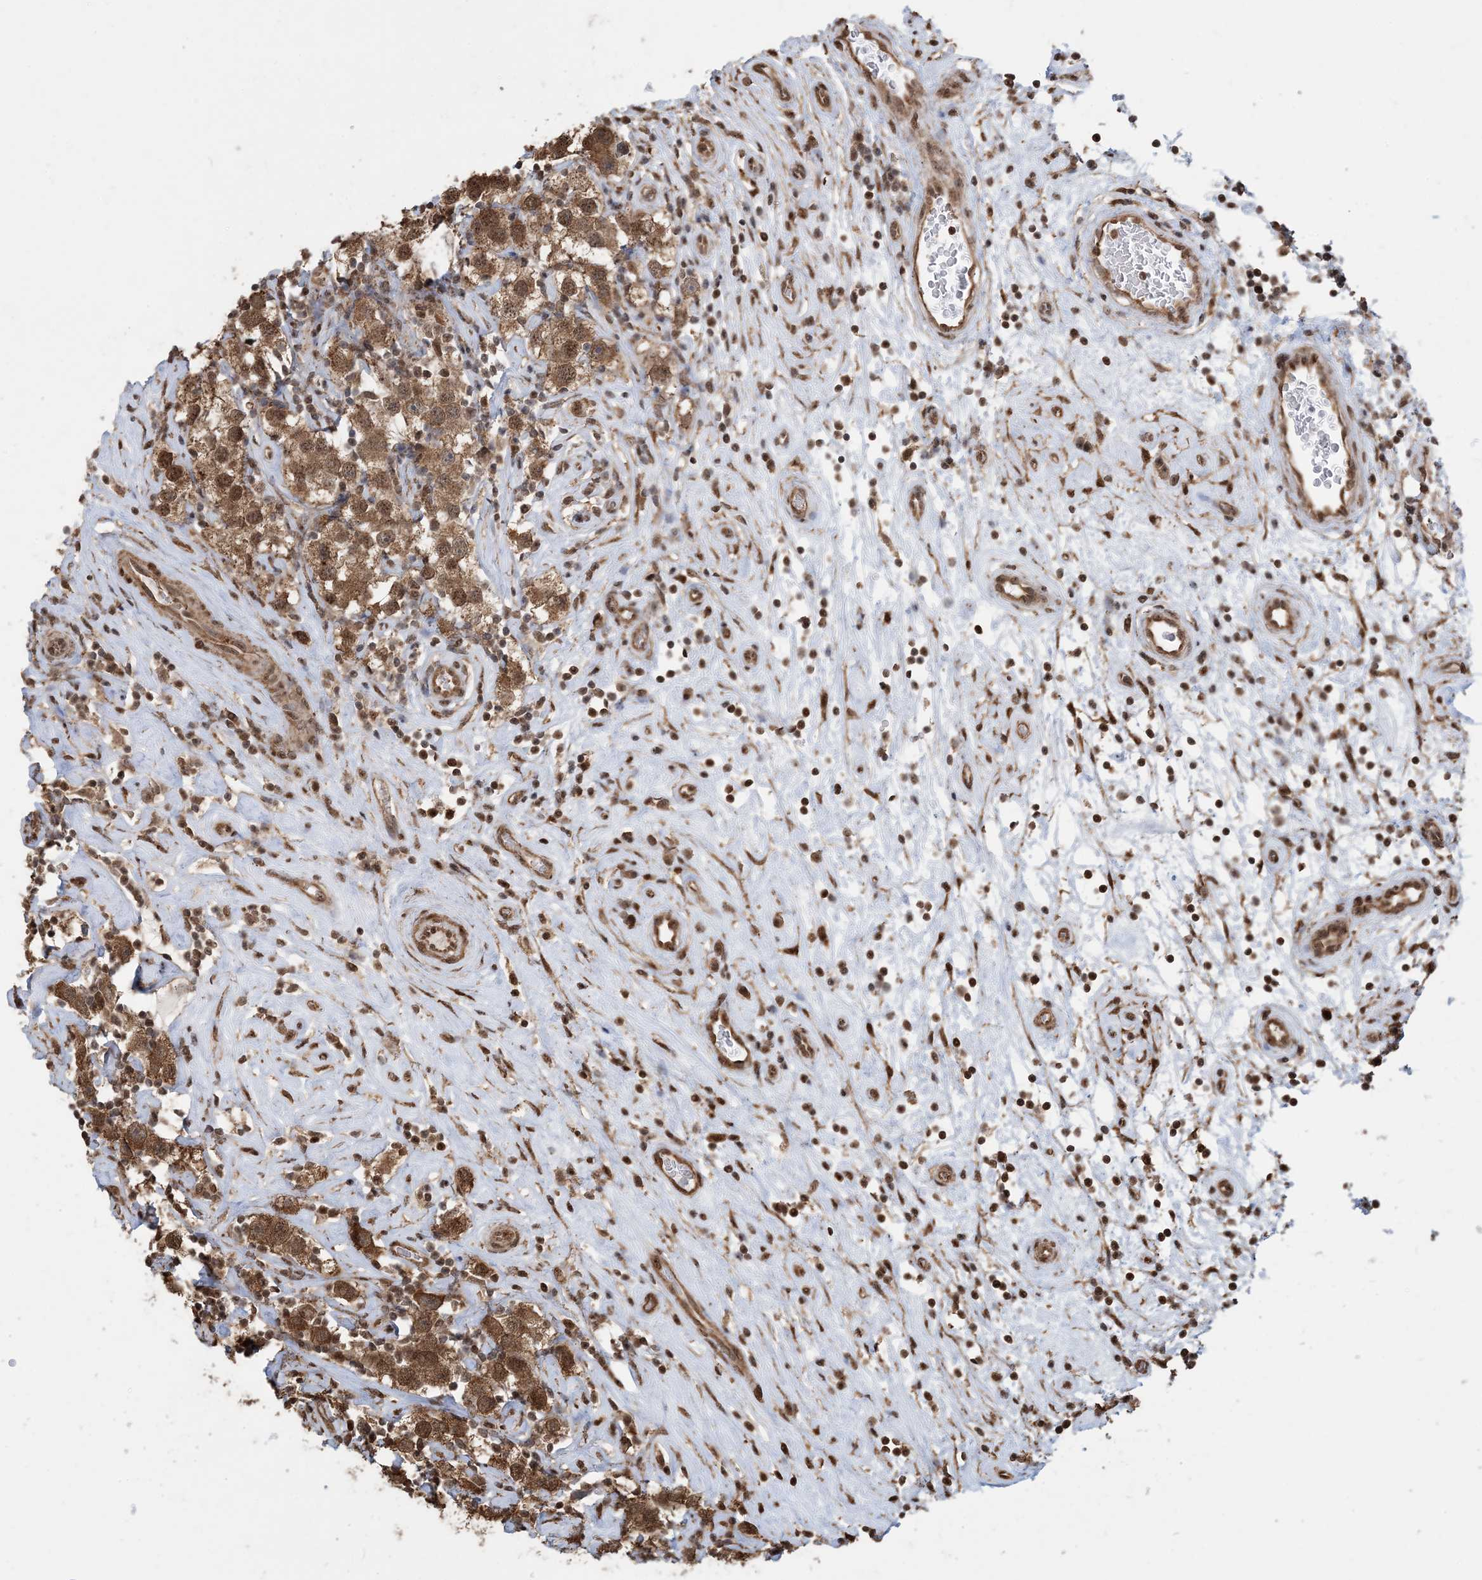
{"staining": {"intensity": "moderate", "quantity": ">75%", "location": "cytoplasmic/membranous,nuclear"}, "tissue": "testis cancer", "cell_type": "Tumor cells", "image_type": "cancer", "snomed": [{"axis": "morphology", "description": "Seminoma, NOS"}, {"axis": "topography", "description": "Testis"}], "caption": "DAB immunohistochemical staining of human testis seminoma demonstrates moderate cytoplasmic/membranous and nuclear protein staining in approximately >75% of tumor cells.", "gene": "HSPA1A", "patient": {"sex": "male", "age": 49}}